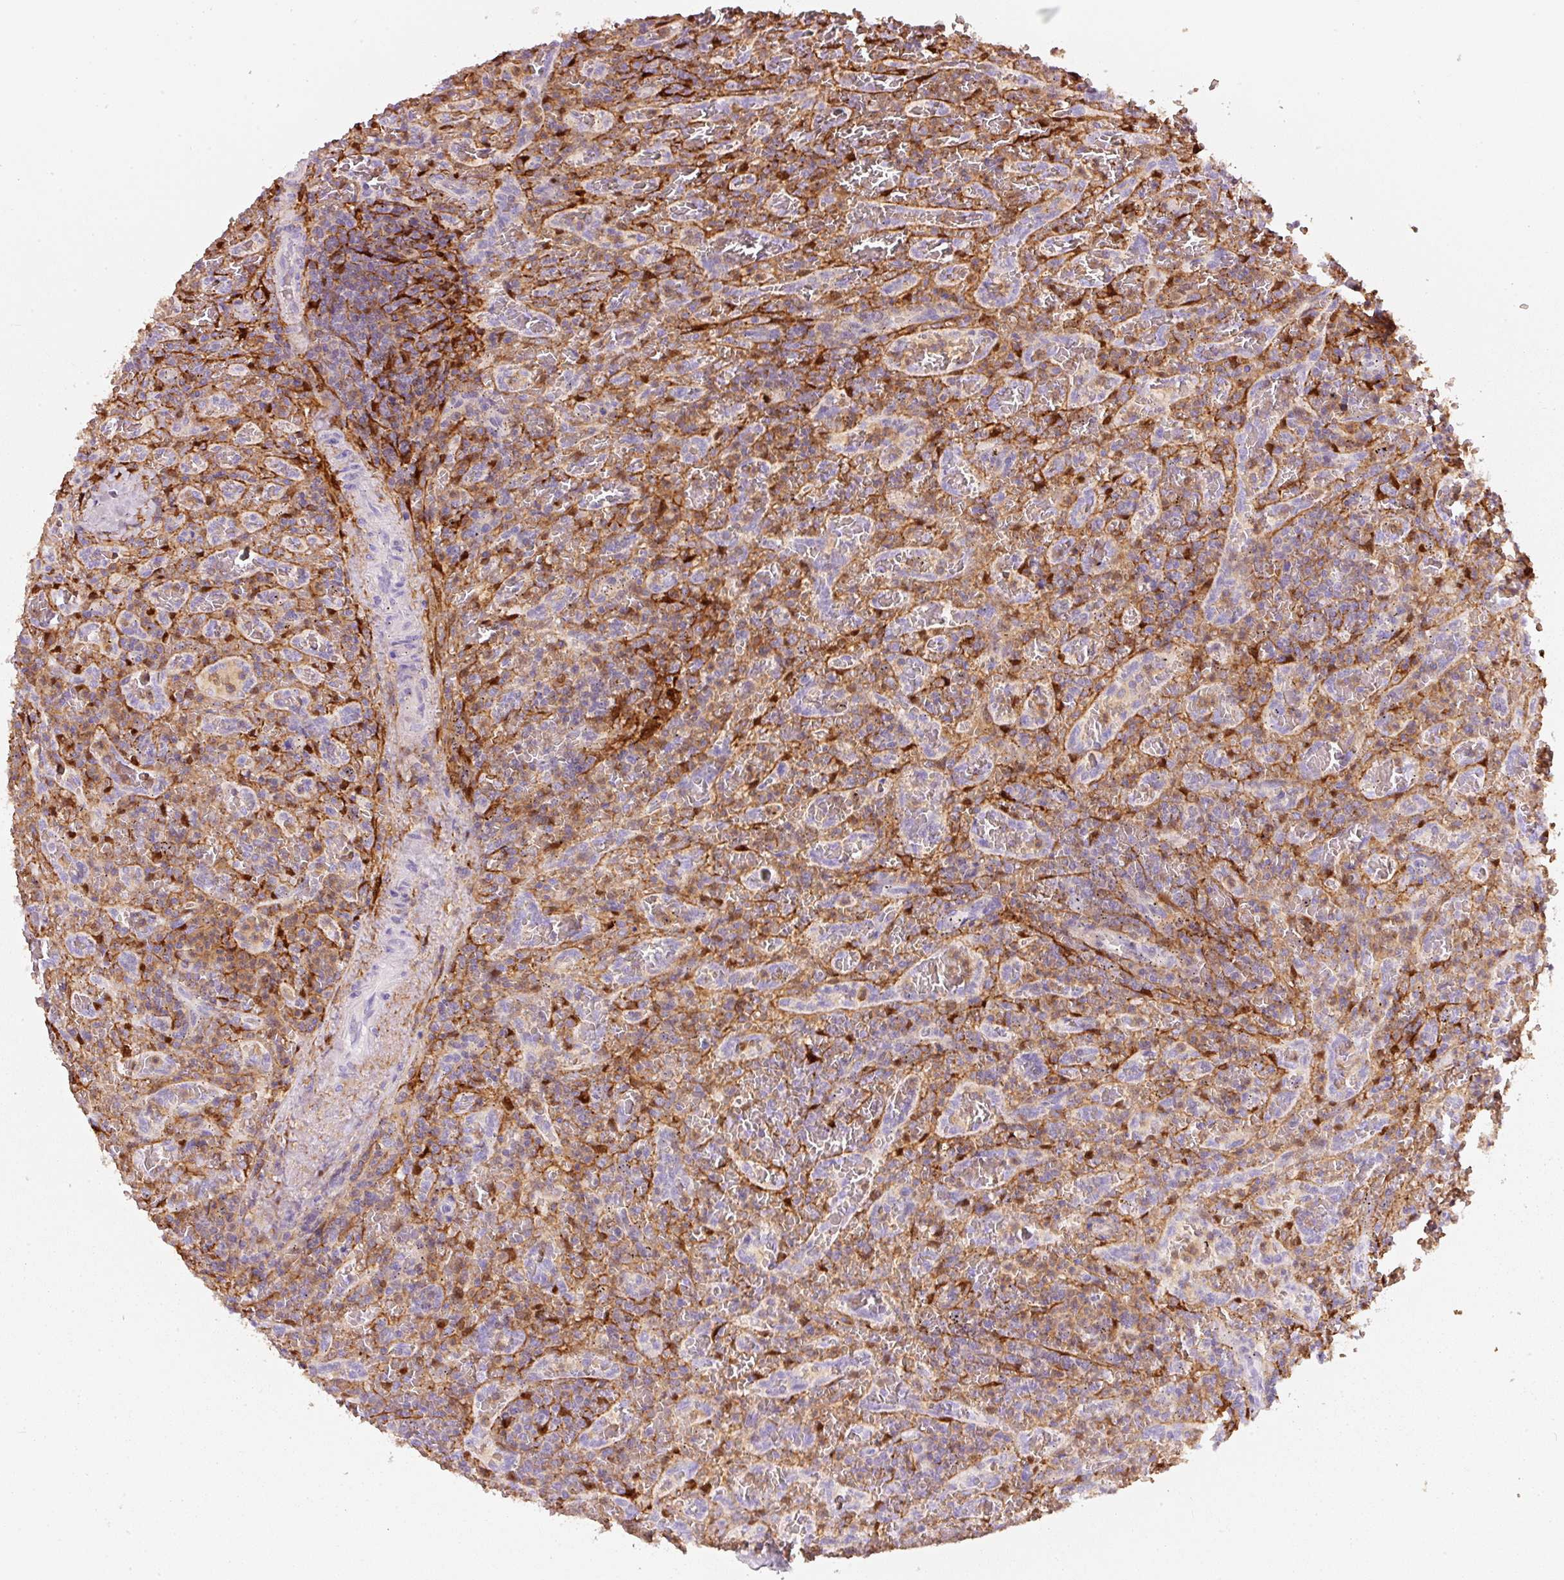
{"staining": {"intensity": "negative", "quantity": "none", "location": "none"}, "tissue": "lymphoma", "cell_type": "Tumor cells", "image_type": "cancer", "snomed": [{"axis": "morphology", "description": "Malignant lymphoma, non-Hodgkin's type, Low grade"}, {"axis": "topography", "description": "Spleen"}], "caption": "This is an IHC photomicrograph of human malignant lymphoma, non-Hodgkin's type (low-grade). There is no staining in tumor cells.", "gene": "IQGAP2", "patient": {"sex": "female", "age": 64}}